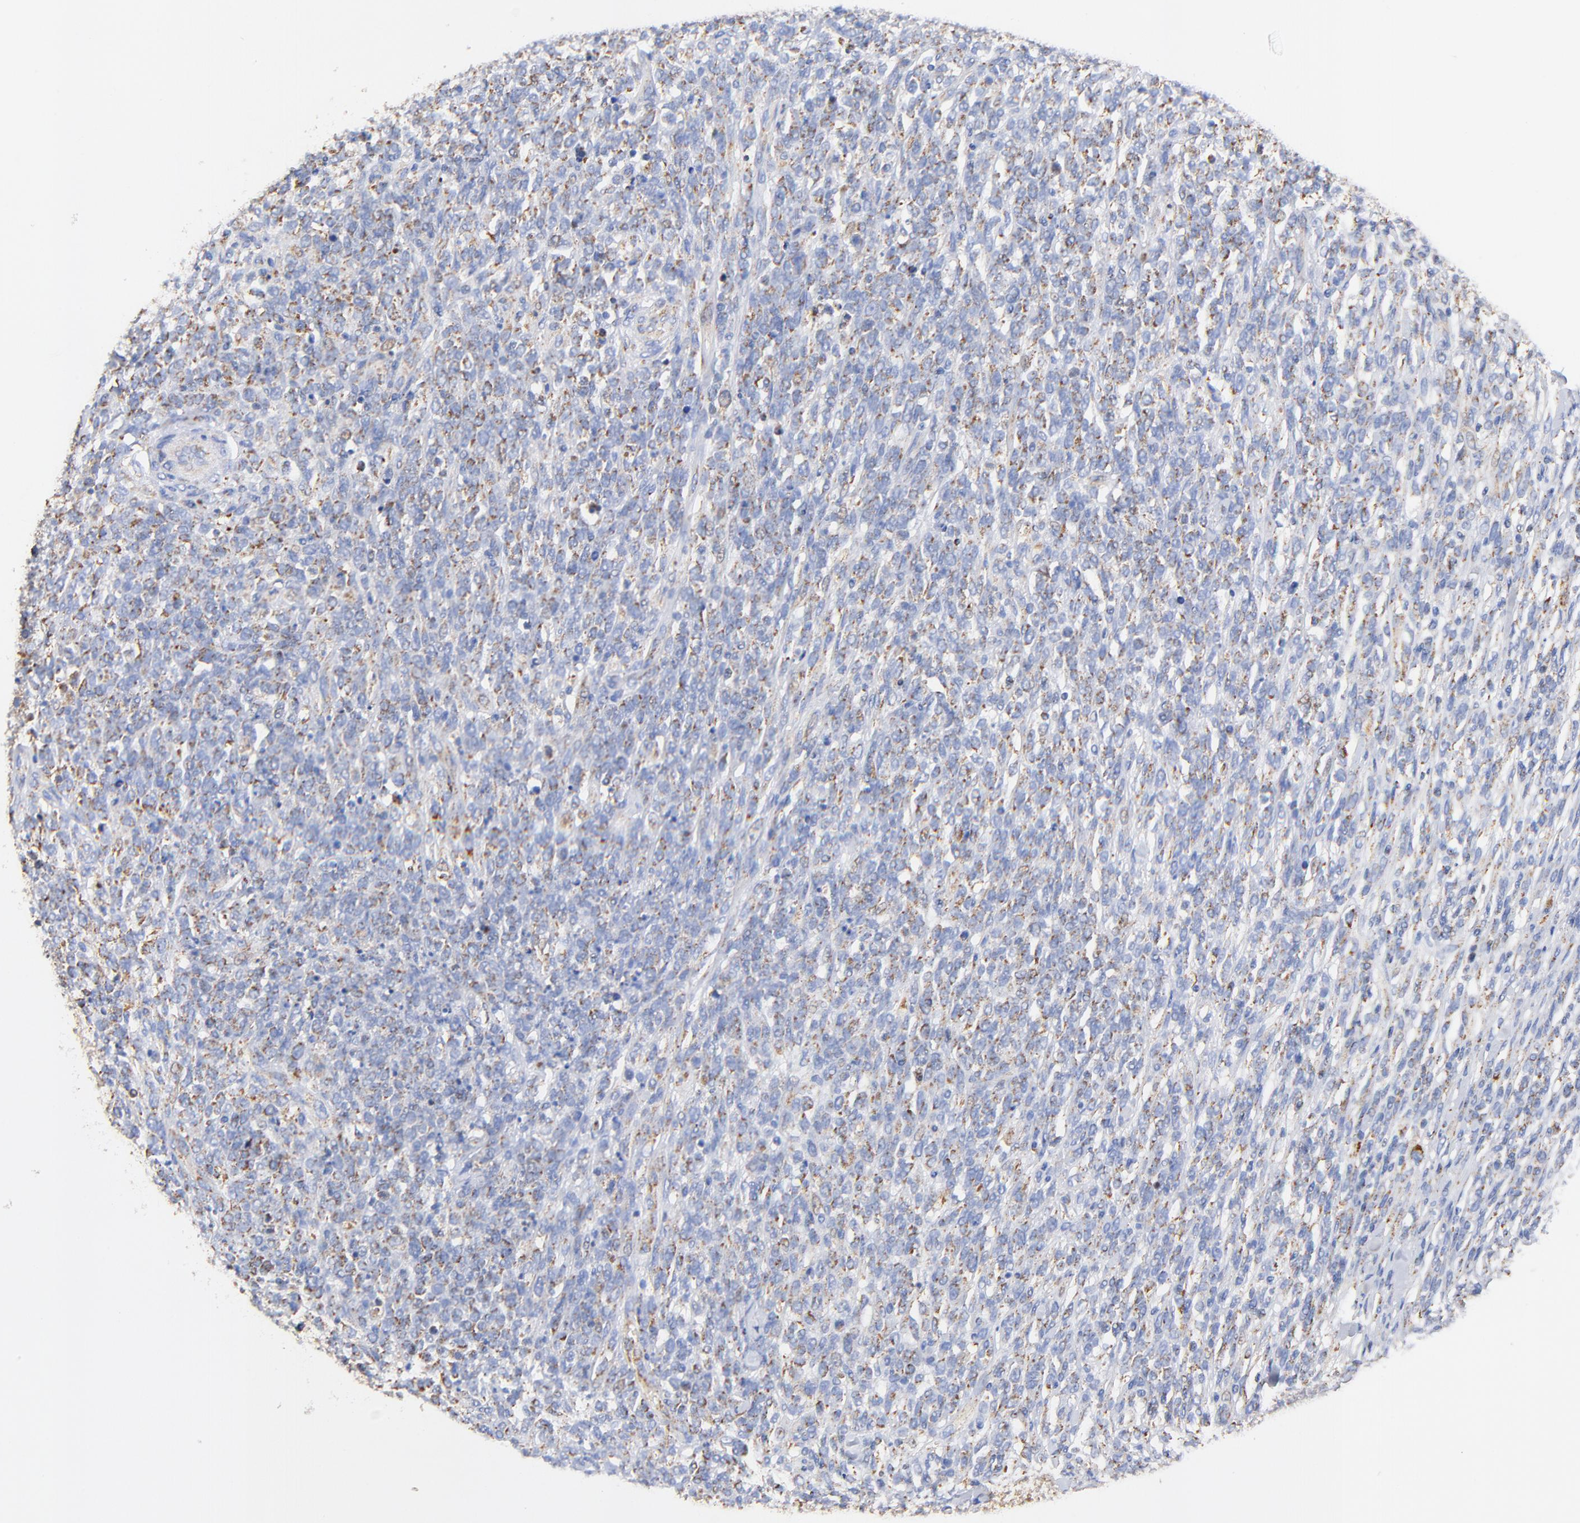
{"staining": {"intensity": "moderate", "quantity": "<25%", "location": "cytoplasmic/membranous"}, "tissue": "lymphoma", "cell_type": "Tumor cells", "image_type": "cancer", "snomed": [{"axis": "morphology", "description": "Malignant lymphoma, non-Hodgkin's type, High grade"}, {"axis": "topography", "description": "Lymph node"}], "caption": "Human lymphoma stained with a brown dye shows moderate cytoplasmic/membranous positive staining in about <25% of tumor cells.", "gene": "ATP5F1D", "patient": {"sex": "female", "age": 73}}